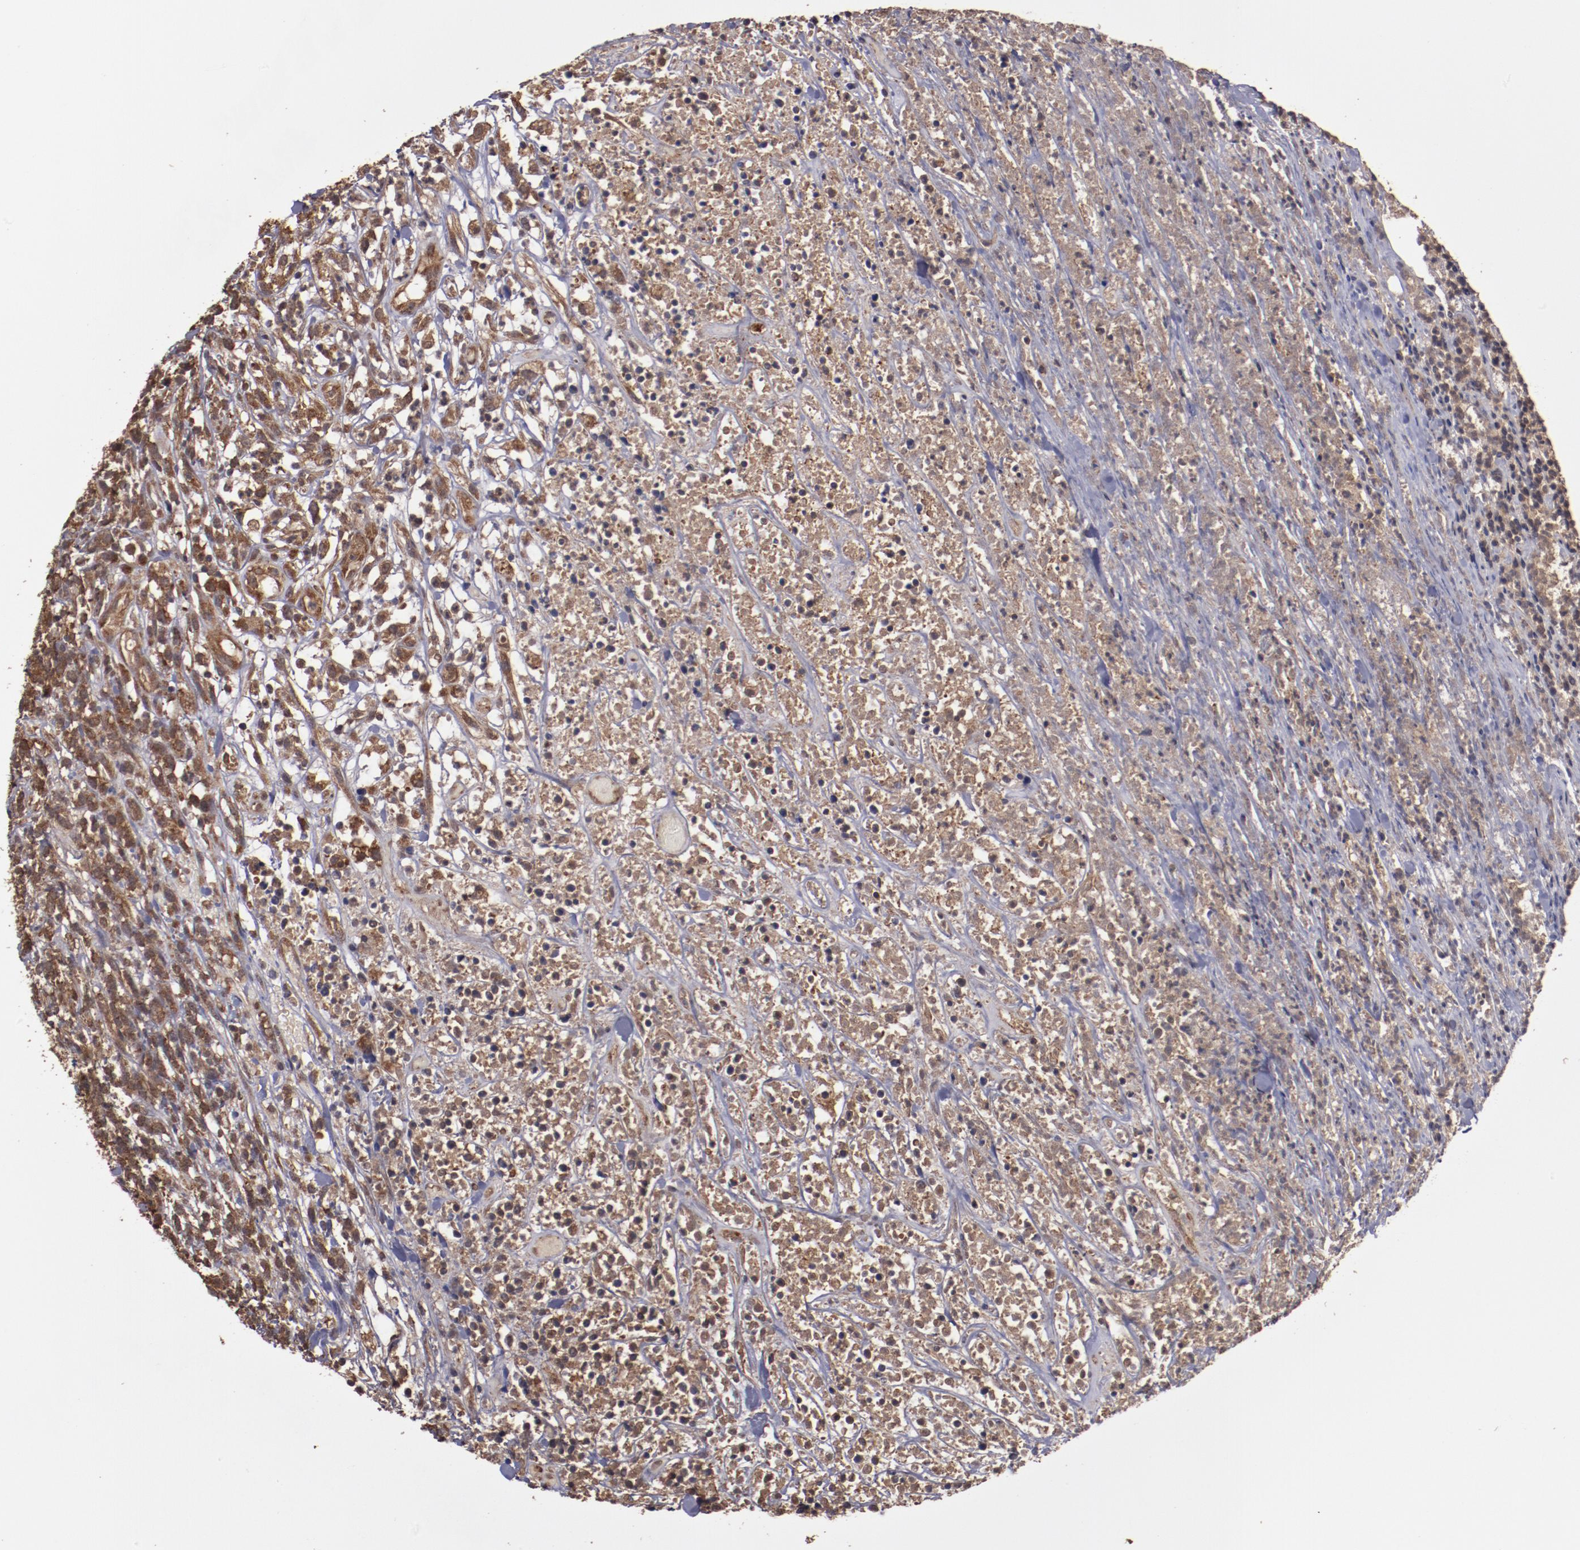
{"staining": {"intensity": "moderate", "quantity": ">75%", "location": "cytoplasmic/membranous"}, "tissue": "lymphoma", "cell_type": "Tumor cells", "image_type": "cancer", "snomed": [{"axis": "morphology", "description": "Malignant lymphoma, non-Hodgkin's type, High grade"}, {"axis": "topography", "description": "Lymph node"}], "caption": "Immunohistochemistry (IHC) of malignant lymphoma, non-Hodgkin's type (high-grade) demonstrates medium levels of moderate cytoplasmic/membranous staining in approximately >75% of tumor cells.", "gene": "TXNDC16", "patient": {"sex": "female", "age": 73}}